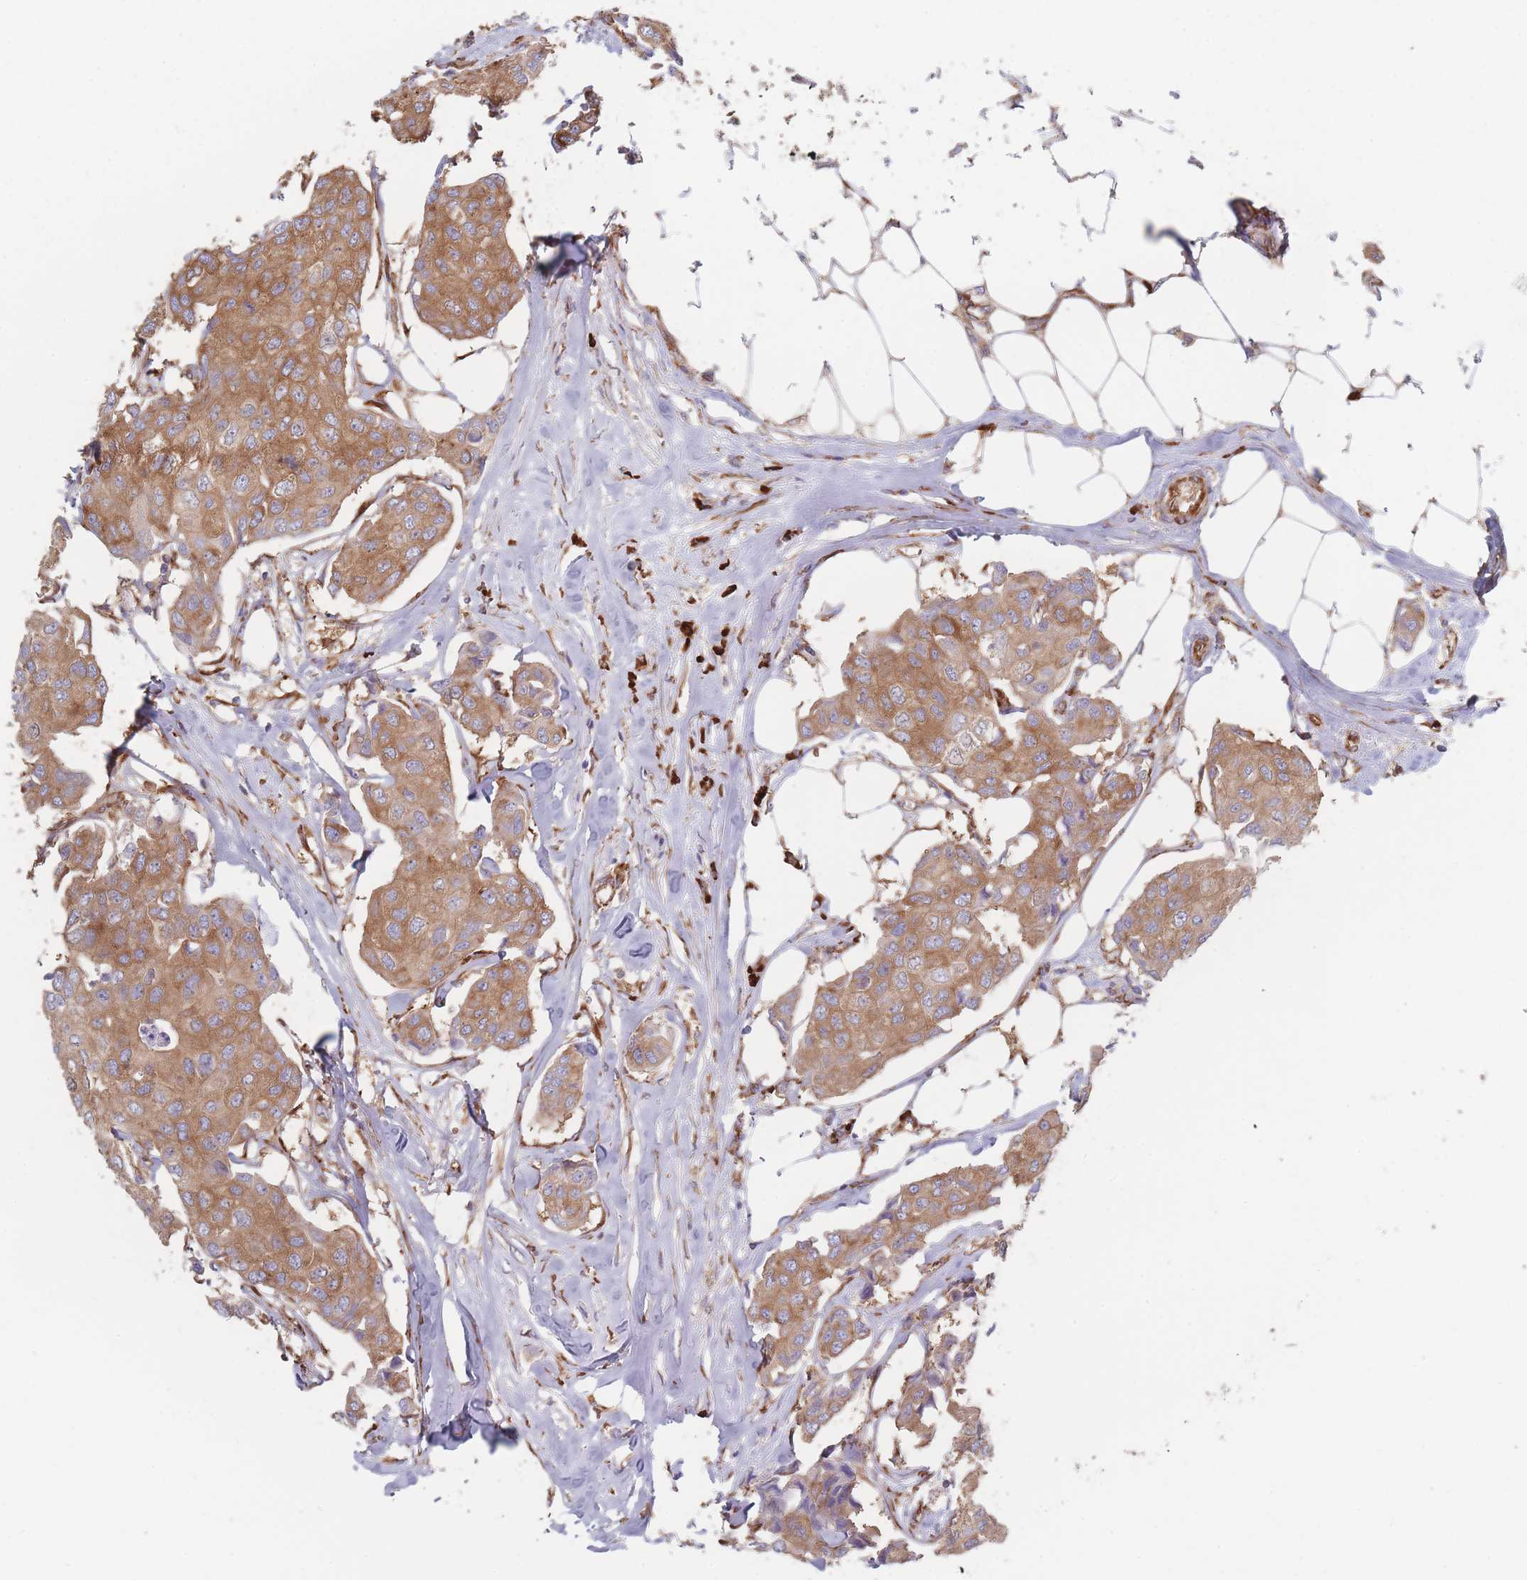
{"staining": {"intensity": "moderate", "quantity": ">75%", "location": "cytoplasmic/membranous"}, "tissue": "breast cancer", "cell_type": "Tumor cells", "image_type": "cancer", "snomed": [{"axis": "morphology", "description": "Duct carcinoma"}, {"axis": "topography", "description": "Breast"}, {"axis": "topography", "description": "Lymph node"}], "caption": "There is medium levels of moderate cytoplasmic/membranous positivity in tumor cells of breast cancer (infiltrating ductal carcinoma), as demonstrated by immunohistochemical staining (brown color).", "gene": "EEF1B2", "patient": {"sex": "female", "age": 80}}